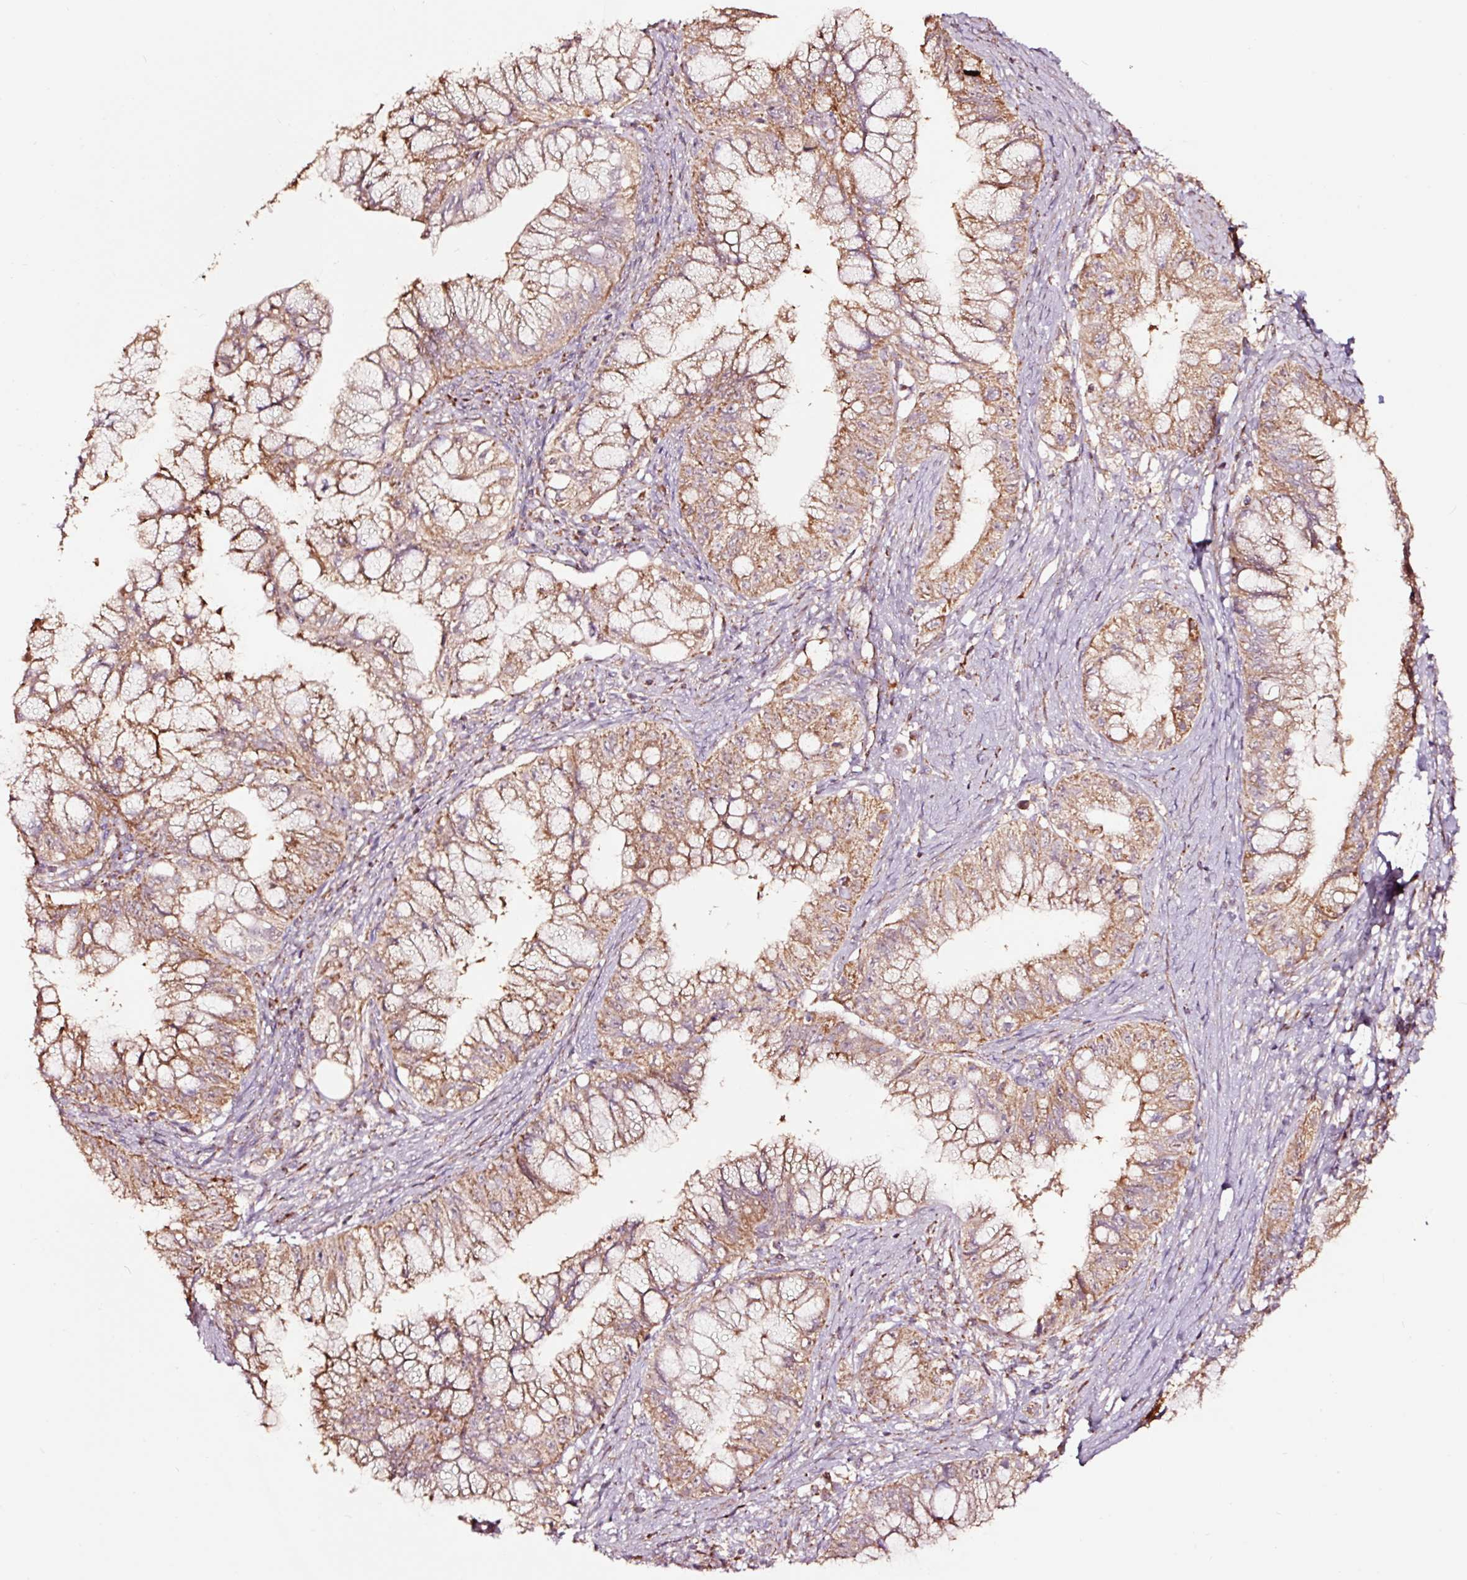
{"staining": {"intensity": "moderate", "quantity": ">75%", "location": "cytoplasmic/membranous"}, "tissue": "pancreatic cancer", "cell_type": "Tumor cells", "image_type": "cancer", "snomed": [{"axis": "morphology", "description": "Adenocarcinoma, NOS"}, {"axis": "topography", "description": "Pancreas"}], "caption": "Immunohistochemistry image of human pancreatic adenocarcinoma stained for a protein (brown), which reveals medium levels of moderate cytoplasmic/membranous positivity in approximately >75% of tumor cells.", "gene": "TPM1", "patient": {"sex": "male", "age": 48}}